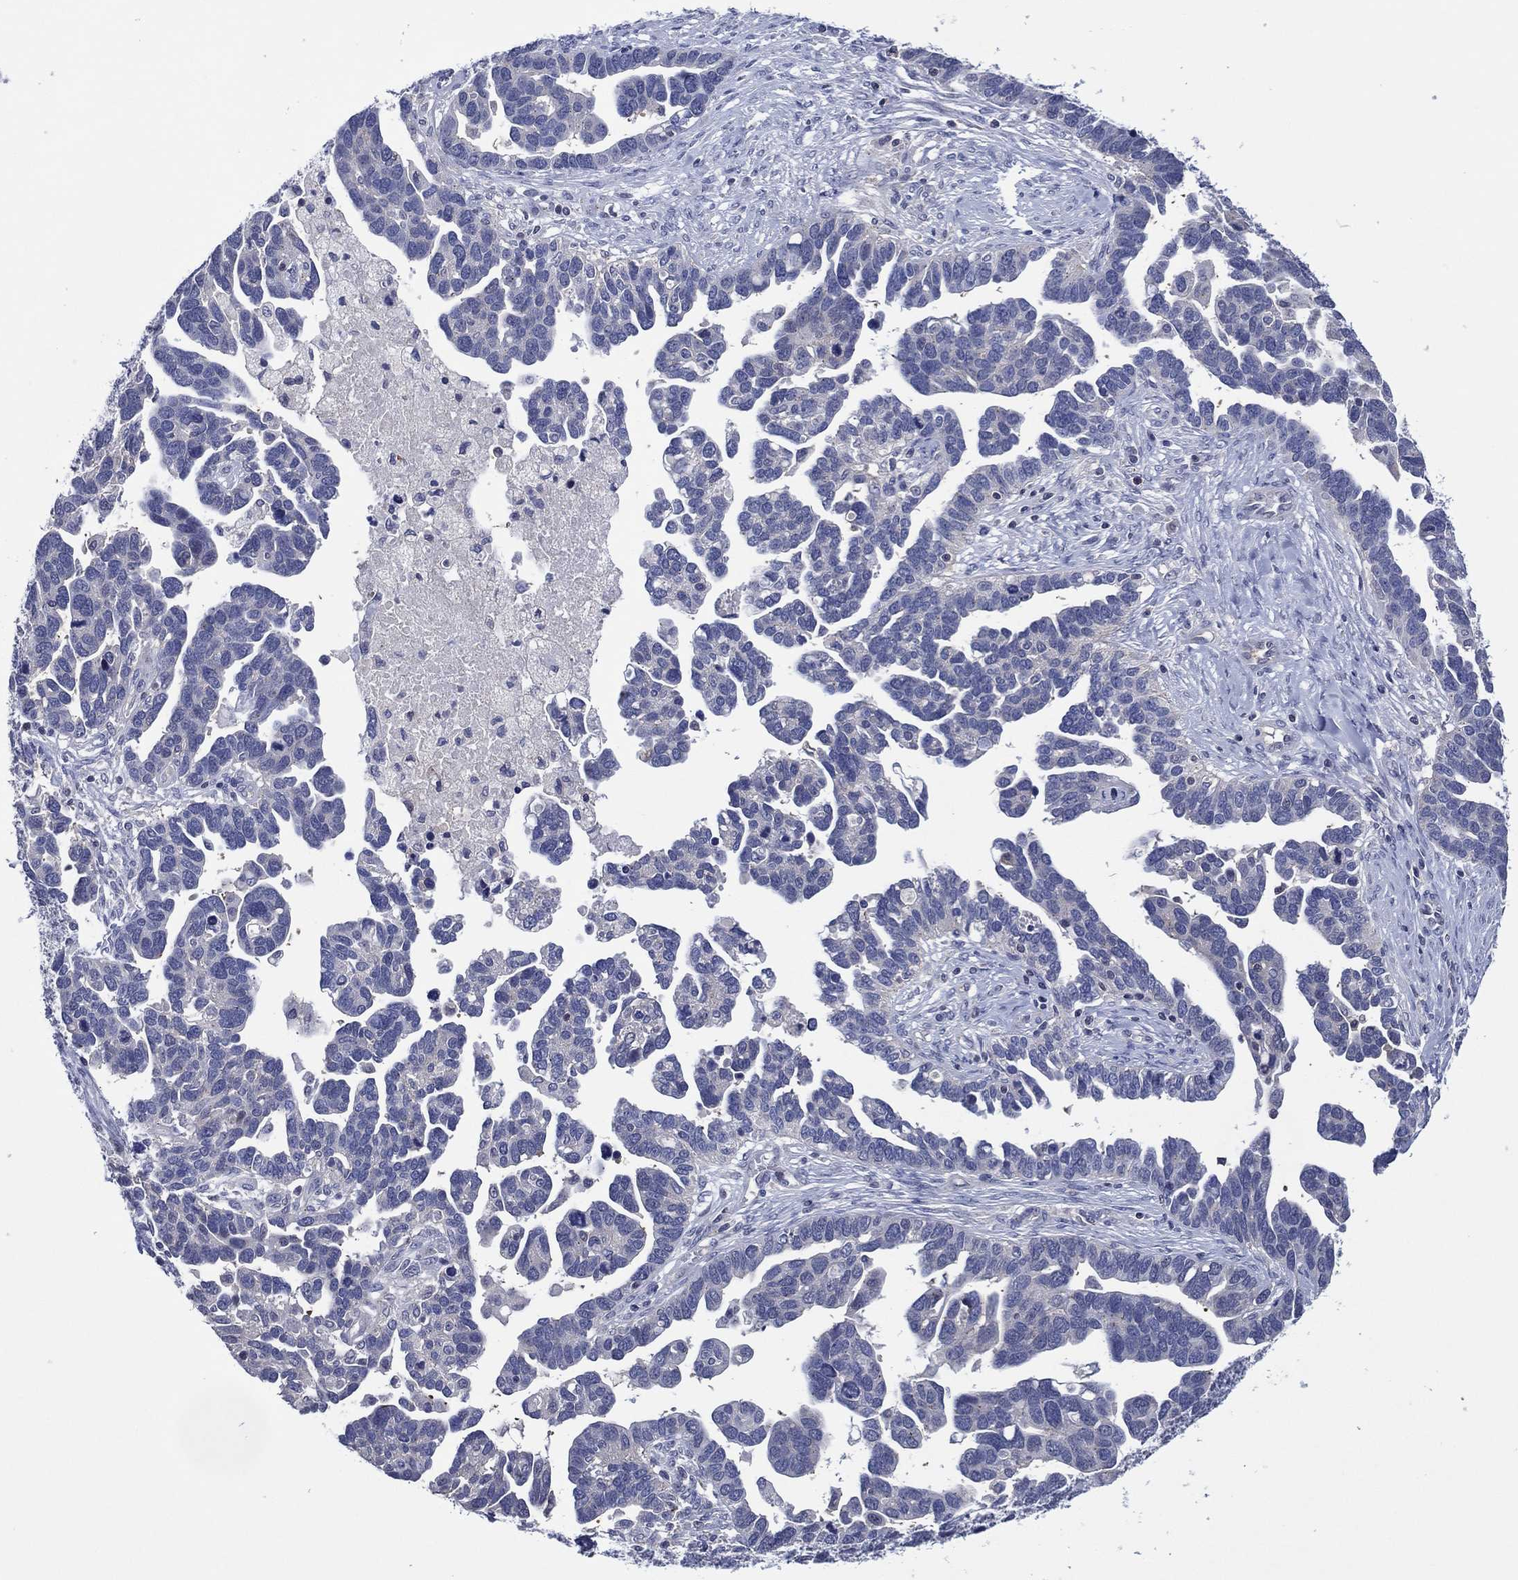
{"staining": {"intensity": "negative", "quantity": "none", "location": "none"}, "tissue": "ovarian cancer", "cell_type": "Tumor cells", "image_type": "cancer", "snomed": [{"axis": "morphology", "description": "Cystadenocarcinoma, serous, NOS"}, {"axis": "topography", "description": "Ovary"}], "caption": "DAB immunohistochemical staining of ovarian cancer exhibits no significant positivity in tumor cells.", "gene": "TRIM31", "patient": {"sex": "female", "age": 54}}